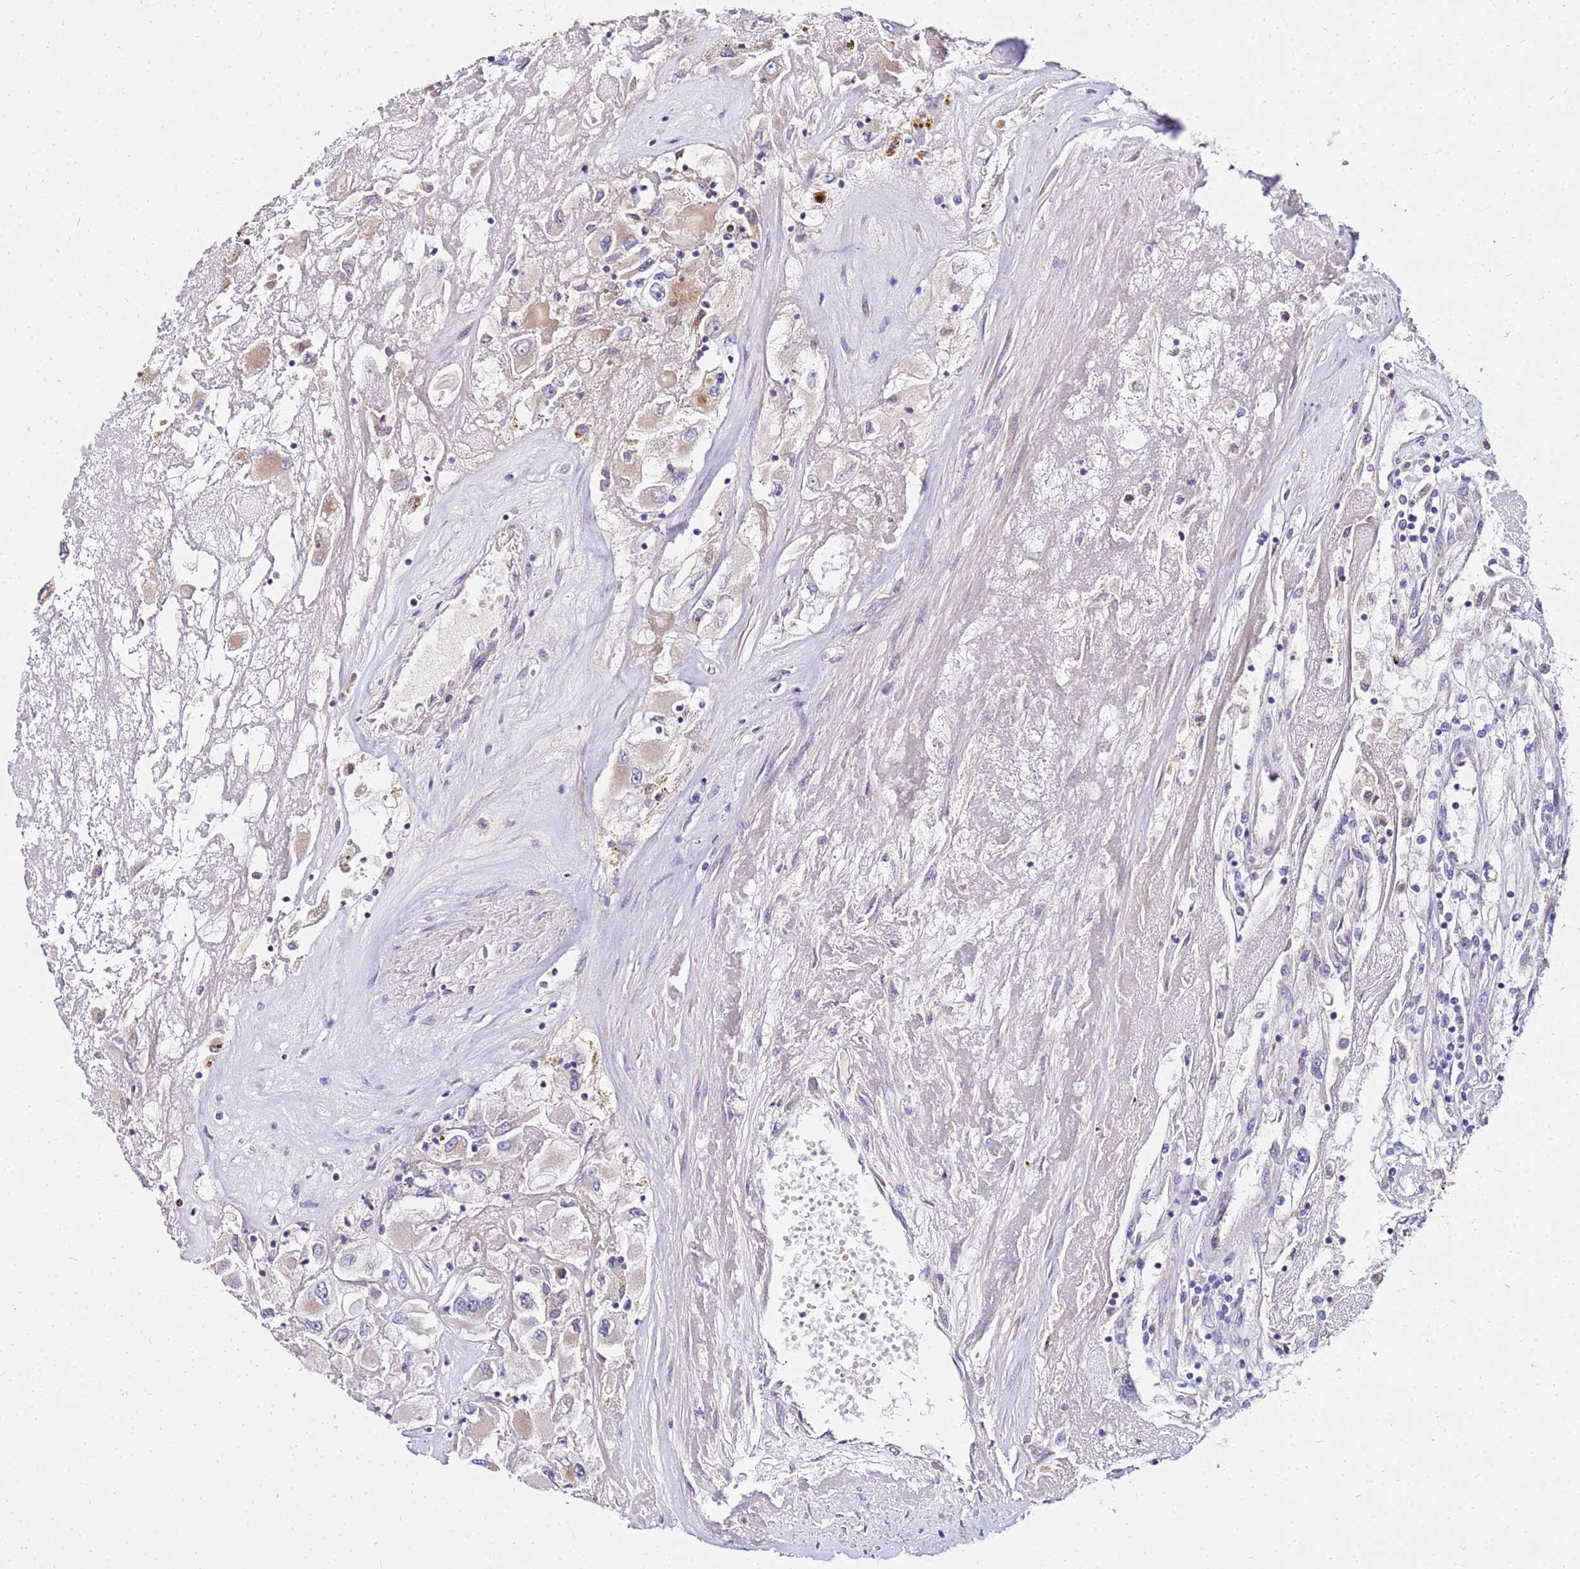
{"staining": {"intensity": "weak", "quantity": "<25%", "location": "cytoplasmic/membranous"}, "tissue": "renal cancer", "cell_type": "Tumor cells", "image_type": "cancer", "snomed": [{"axis": "morphology", "description": "Adenocarcinoma, NOS"}, {"axis": "topography", "description": "Kidney"}], "caption": "Immunohistochemistry of renal cancer (adenocarcinoma) demonstrates no positivity in tumor cells.", "gene": "COX14", "patient": {"sex": "female", "age": 52}}